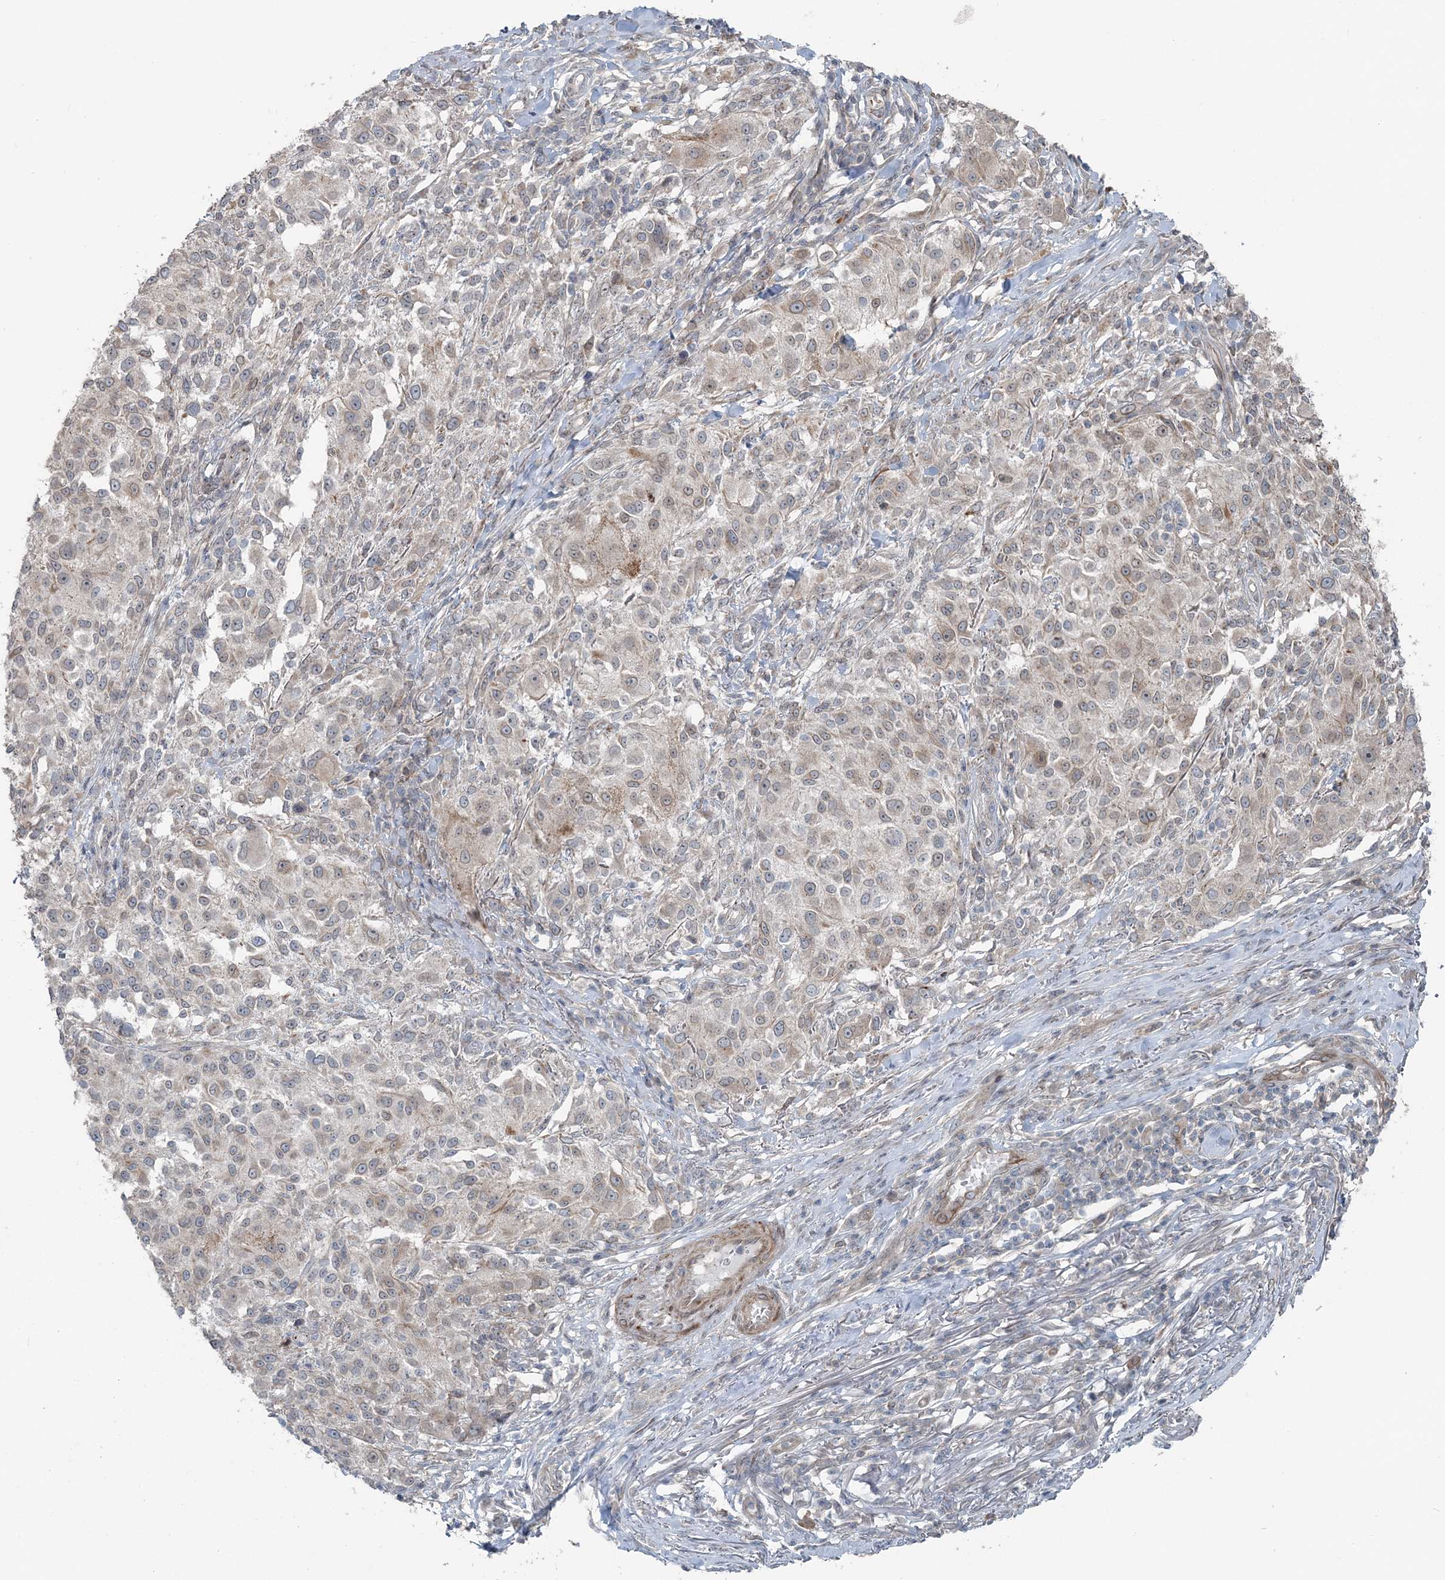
{"staining": {"intensity": "weak", "quantity": "<25%", "location": "cytoplasmic/membranous"}, "tissue": "melanoma", "cell_type": "Tumor cells", "image_type": "cancer", "snomed": [{"axis": "morphology", "description": "Necrosis, NOS"}, {"axis": "morphology", "description": "Malignant melanoma, NOS"}, {"axis": "topography", "description": "Skin"}], "caption": "Melanoma stained for a protein using immunohistochemistry demonstrates no positivity tumor cells.", "gene": "FBXL17", "patient": {"sex": "female", "age": 87}}